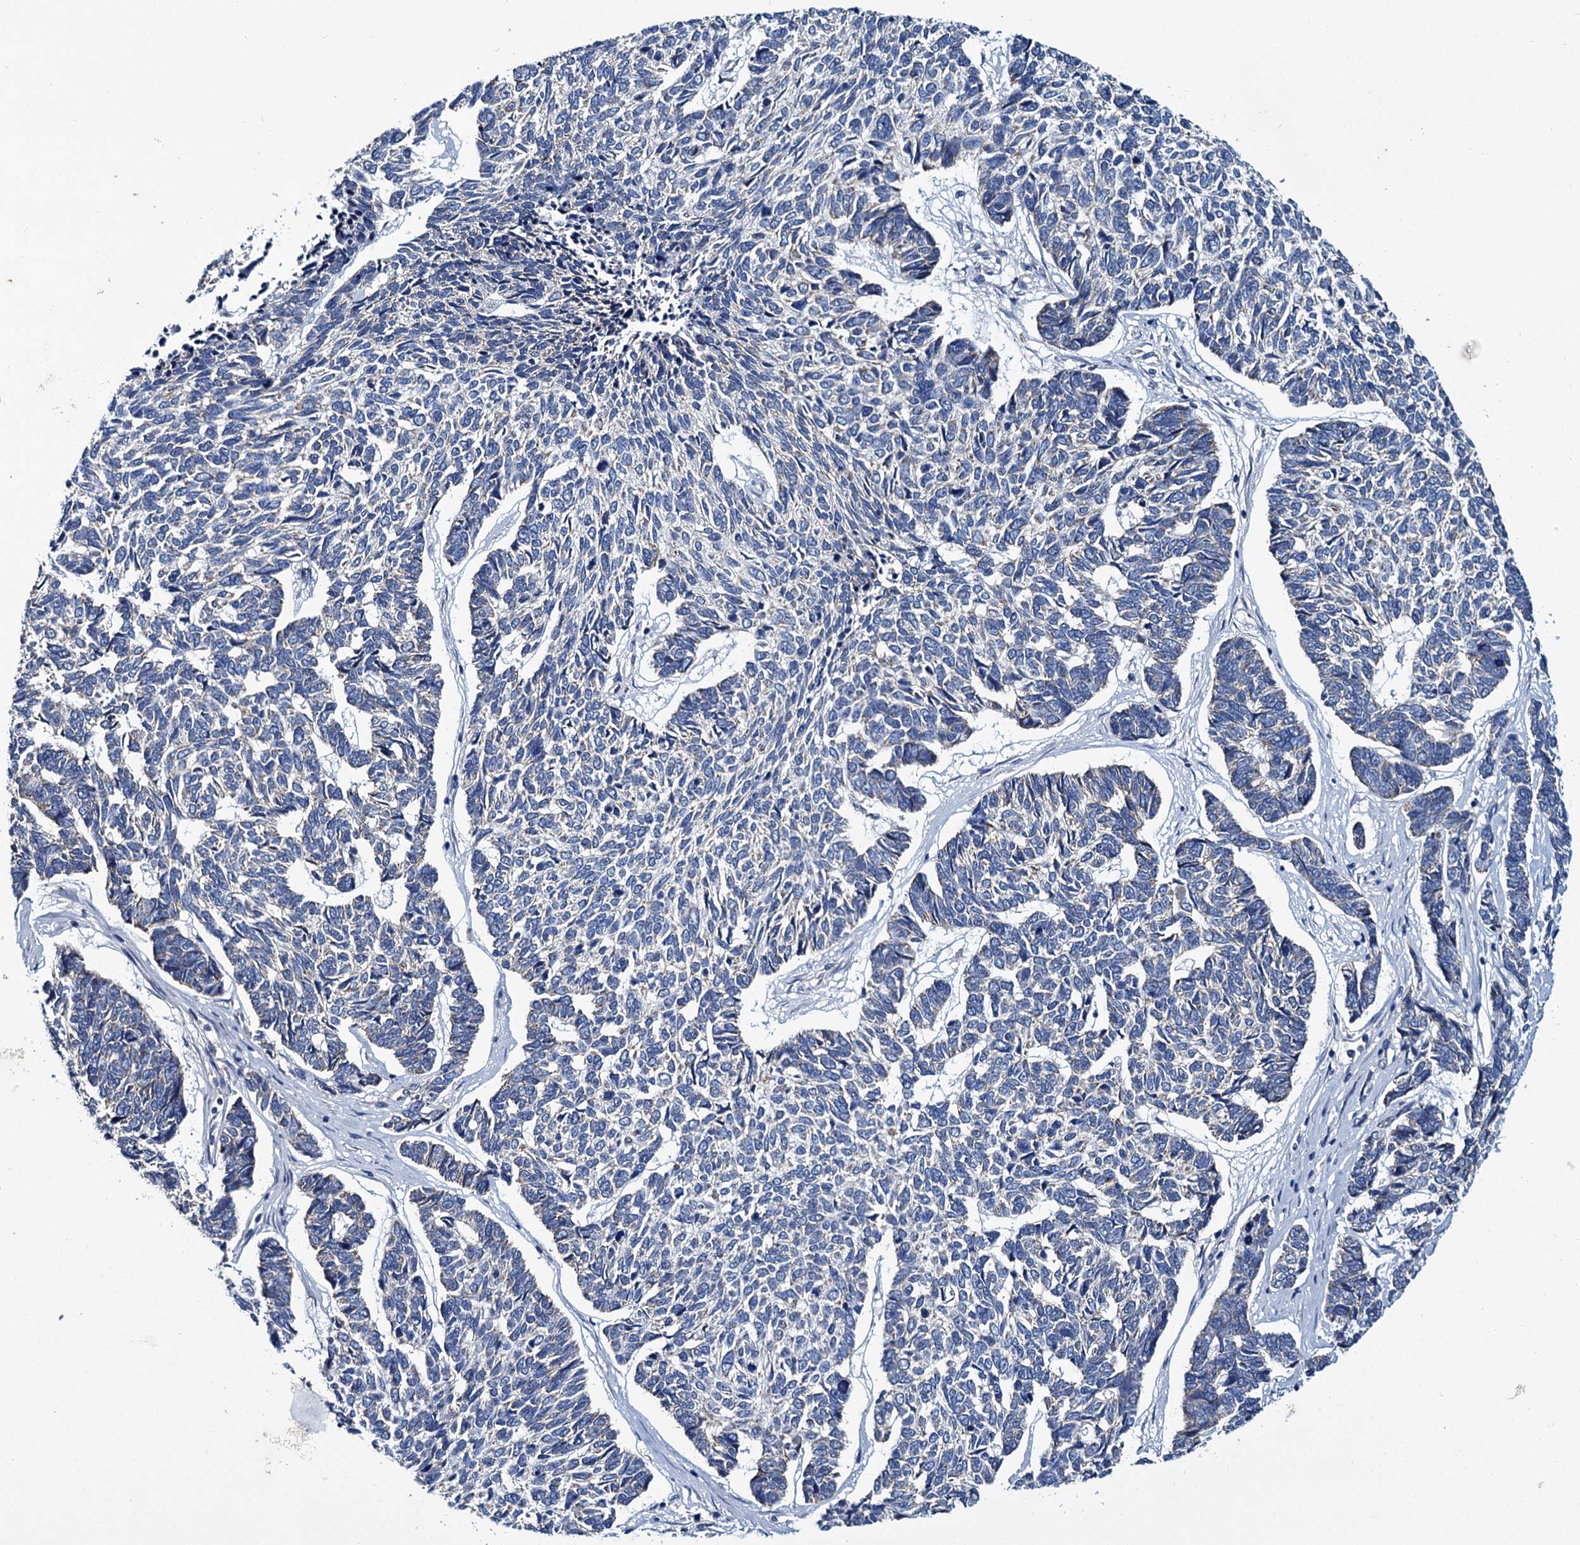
{"staining": {"intensity": "negative", "quantity": "none", "location": "none"}, "tissue": "skin cancer", "cell_type": "Tumor cells", "image_type": "cancer", "snomed": [{"axis": "morphology", "description": "Basal cell carcinoma"}, {"axis": "topography", "description": "Skin"}], "caption": "A high-resolution image shows IHC staining of skin cancer (basal cell carcinoma), which demonstrates no significant positivity in tumor cells.", "gene": "CEP295", "patient": {"sex": "female", "age": 65}}